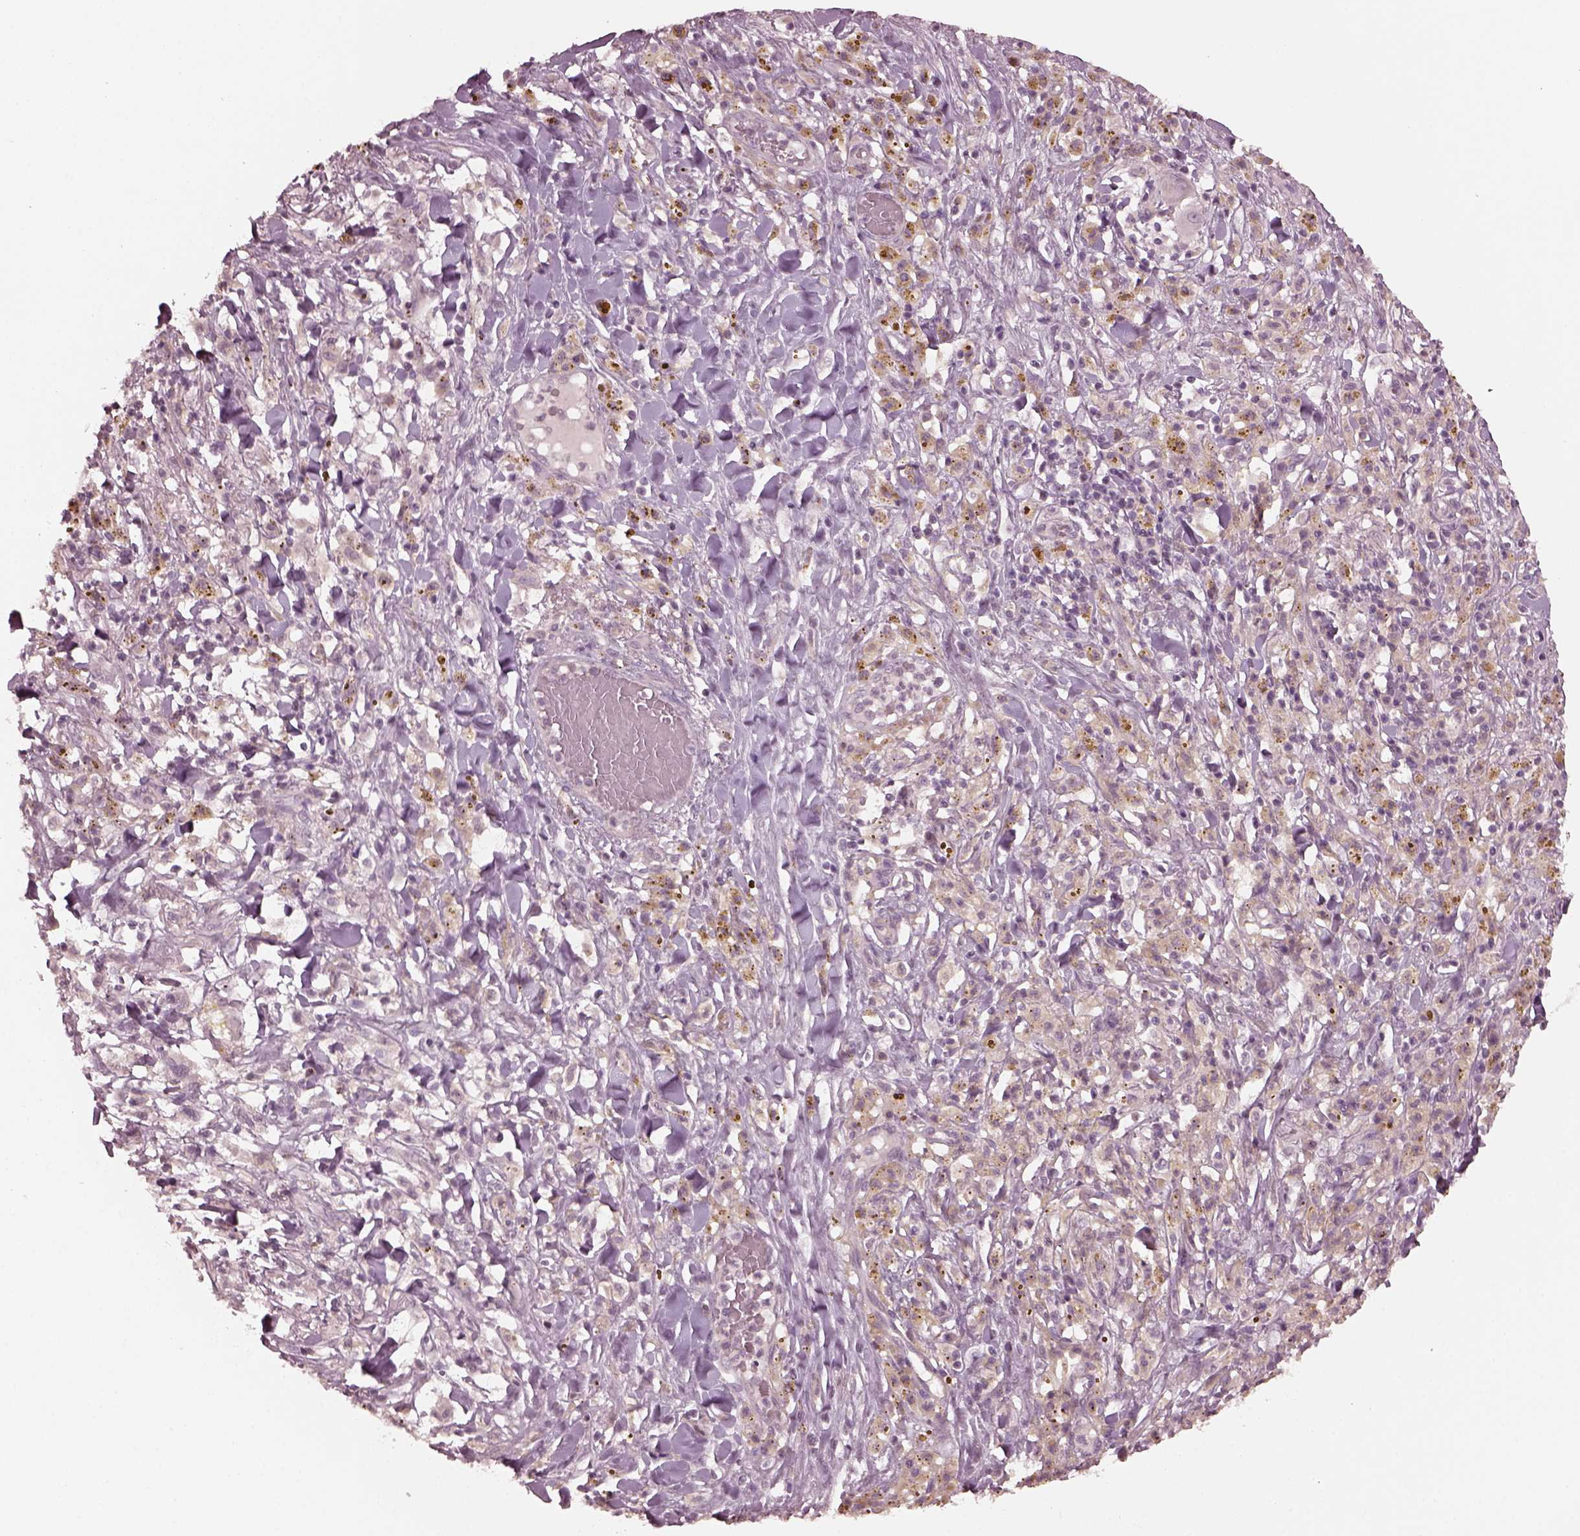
{"staining": {"intensity": "weak", "quantity": "25%-75%", "location": "cytoplasmic/membranous"}, "tissue": "melanoma", "cell_type": "Tumor cells", "image_type": "cancer", "snomed": [{"axis": "morphology", "description": "Malignant melanoma, NOS"}, {"axis": "topography", "description": "Skin"}], "caption": "A high-resolution micrograph shows immunohistochemistry staining of melanoma, which reveals weak cytoplasmic/membranous expression in approximately 25%-75% of tumor cells. (DAB (3,3'-diaminobenzidine) IHC with brightfield microscopy, high magnification).", "gene": "RGS7", "patient": {"sex": "female", "age": 91}}